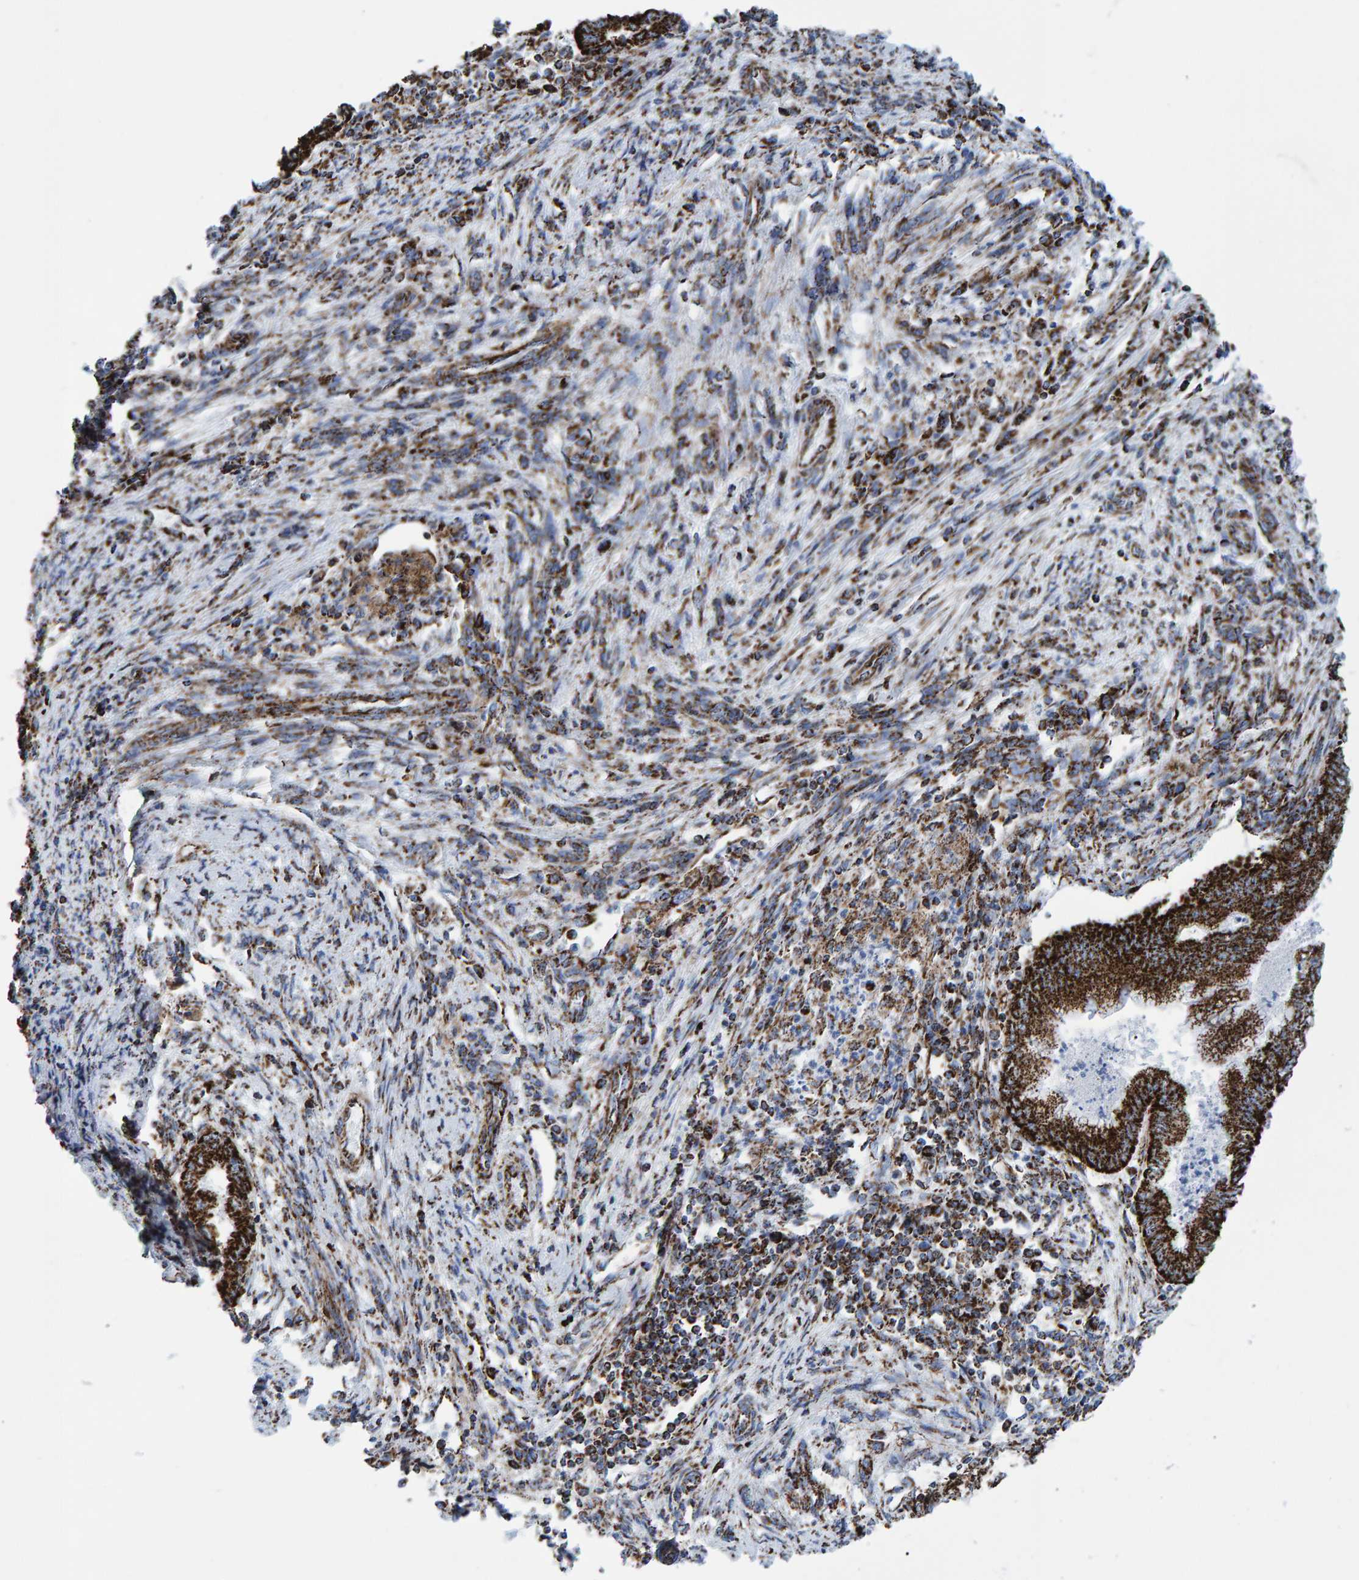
{"staining": {"intensity": "strong", "quantity": ">75%", "location": "cytoplasmic/membranous"}, "tissue": "endometrial cancer", "cell_type": "Tumor cells", "image_type": "cancer", "snomed": [{"axis": "morphology", "description": "Polyp, NOS"}, {"axis": "morphology", "description": "Adenocarcinoma, NOS"}, {"axis": "morphology", "description": "Adenoma, NOS"}, {"axis": "topography", "description": "Endometrium"}], "caption": "Immunohistochemical staining of human endometrial polyp demonstrates strong cytoplasmic/membranous protein expression in approximately >75% of tumor cells. (brown staining indicates protein expression, while blue staining denotes nuclei).", "gene": "ENSG00000262660", "patient": {"sex": "female", "age": 79}}